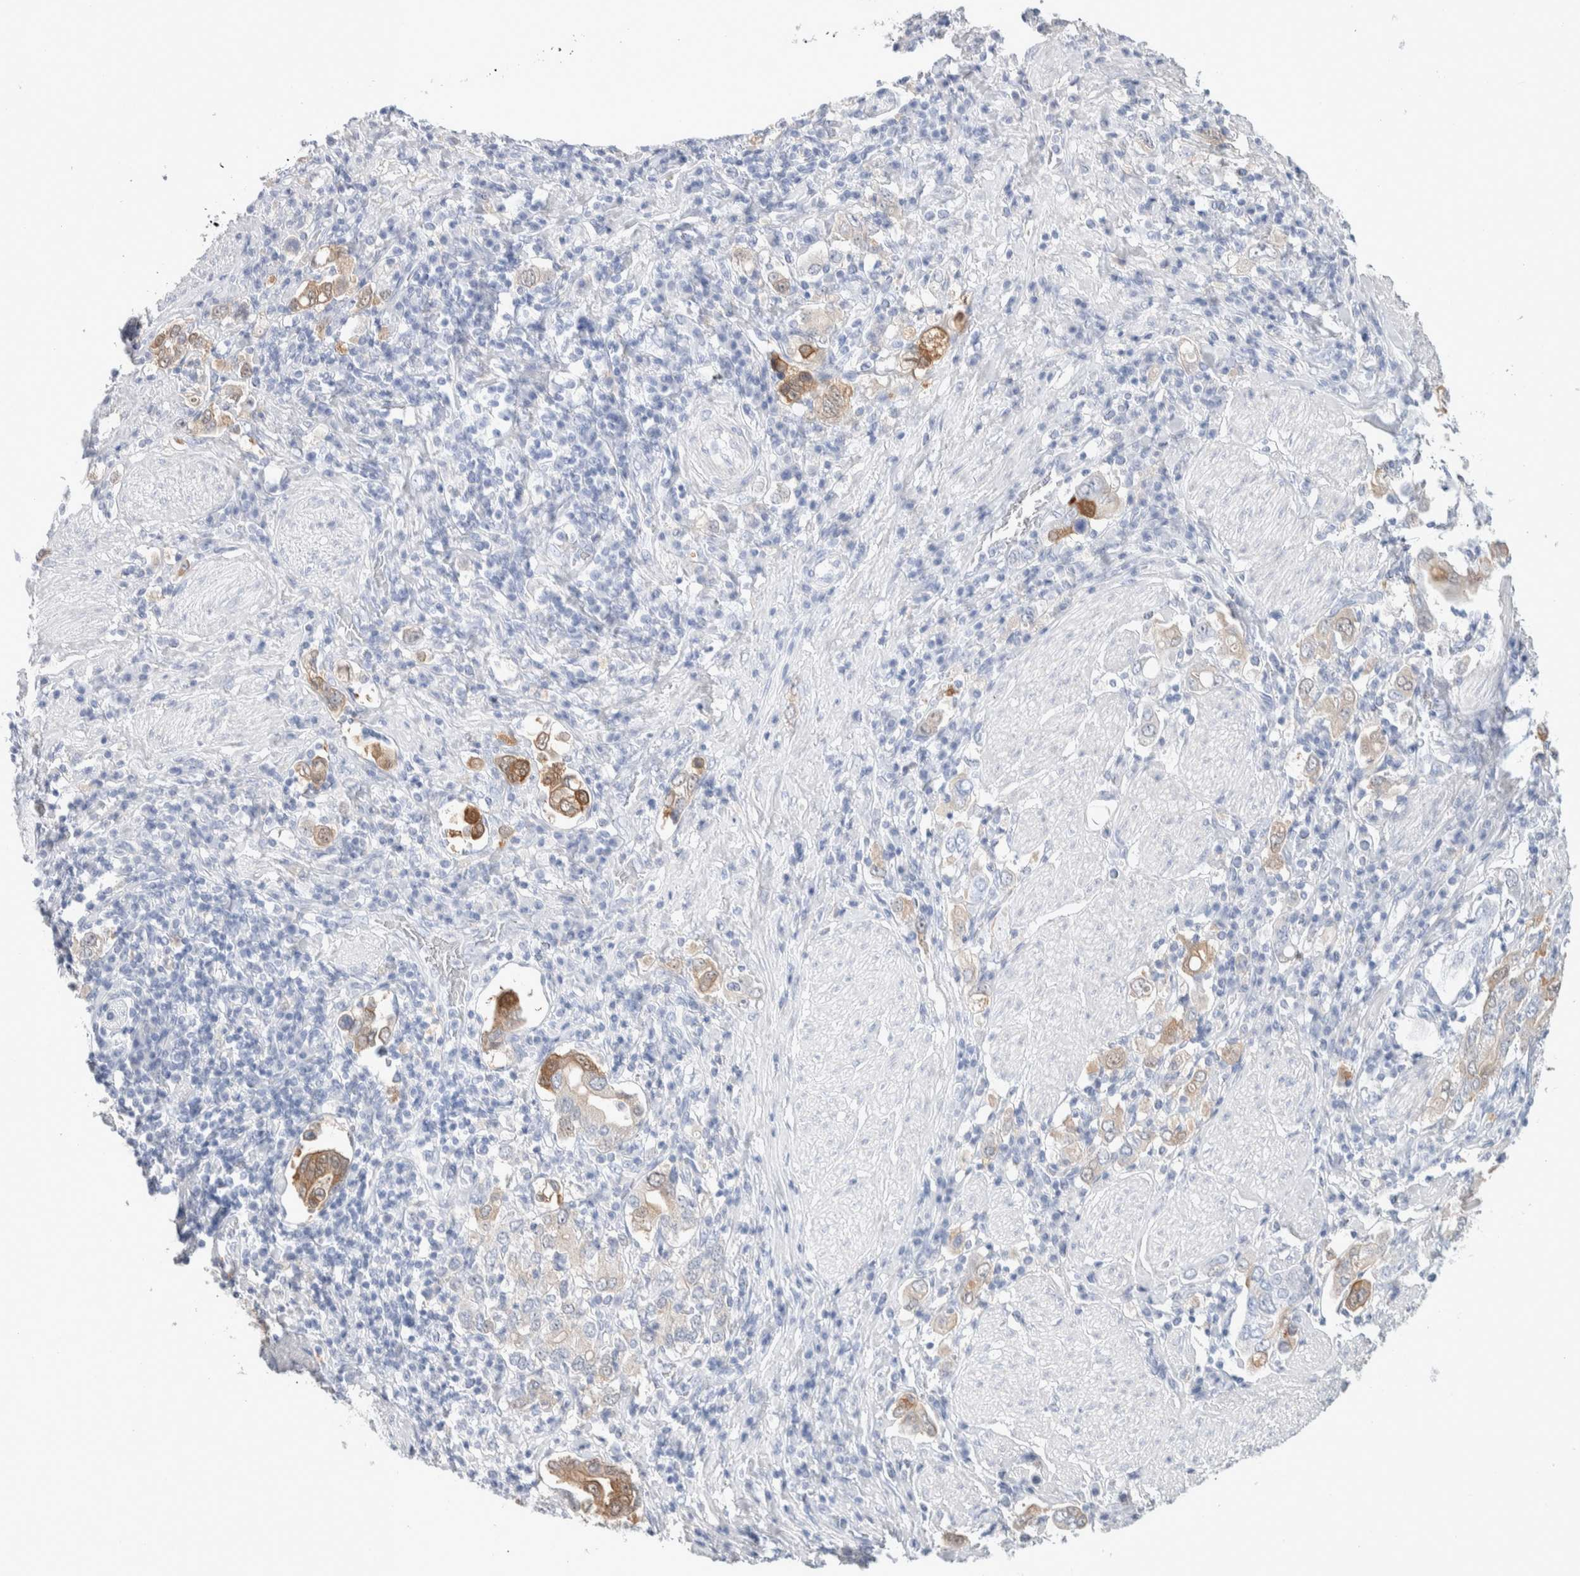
{"staining": {"intensity": "moderate", "quantity": "<25%", "location": "cytoplasmic/membranous"}, "tissue": "stomach cancer", "cell_type": "Tumor cells", "image_type": "cancer", "snomed": [{"axis": "morphology", "description": "Adenocarcinoma, NOS"}, {"axis": "topography", "description": "Stomach, upper"}], "caption": "Adenocarcinoma (stomach) was stained to show a protein in brown. There is low levels of moderate cytoplasmic/membranous positivity in approximately <25% of tumor cells.", "gene": "GDA", "patient": {"sex": "male", "age": 62}}